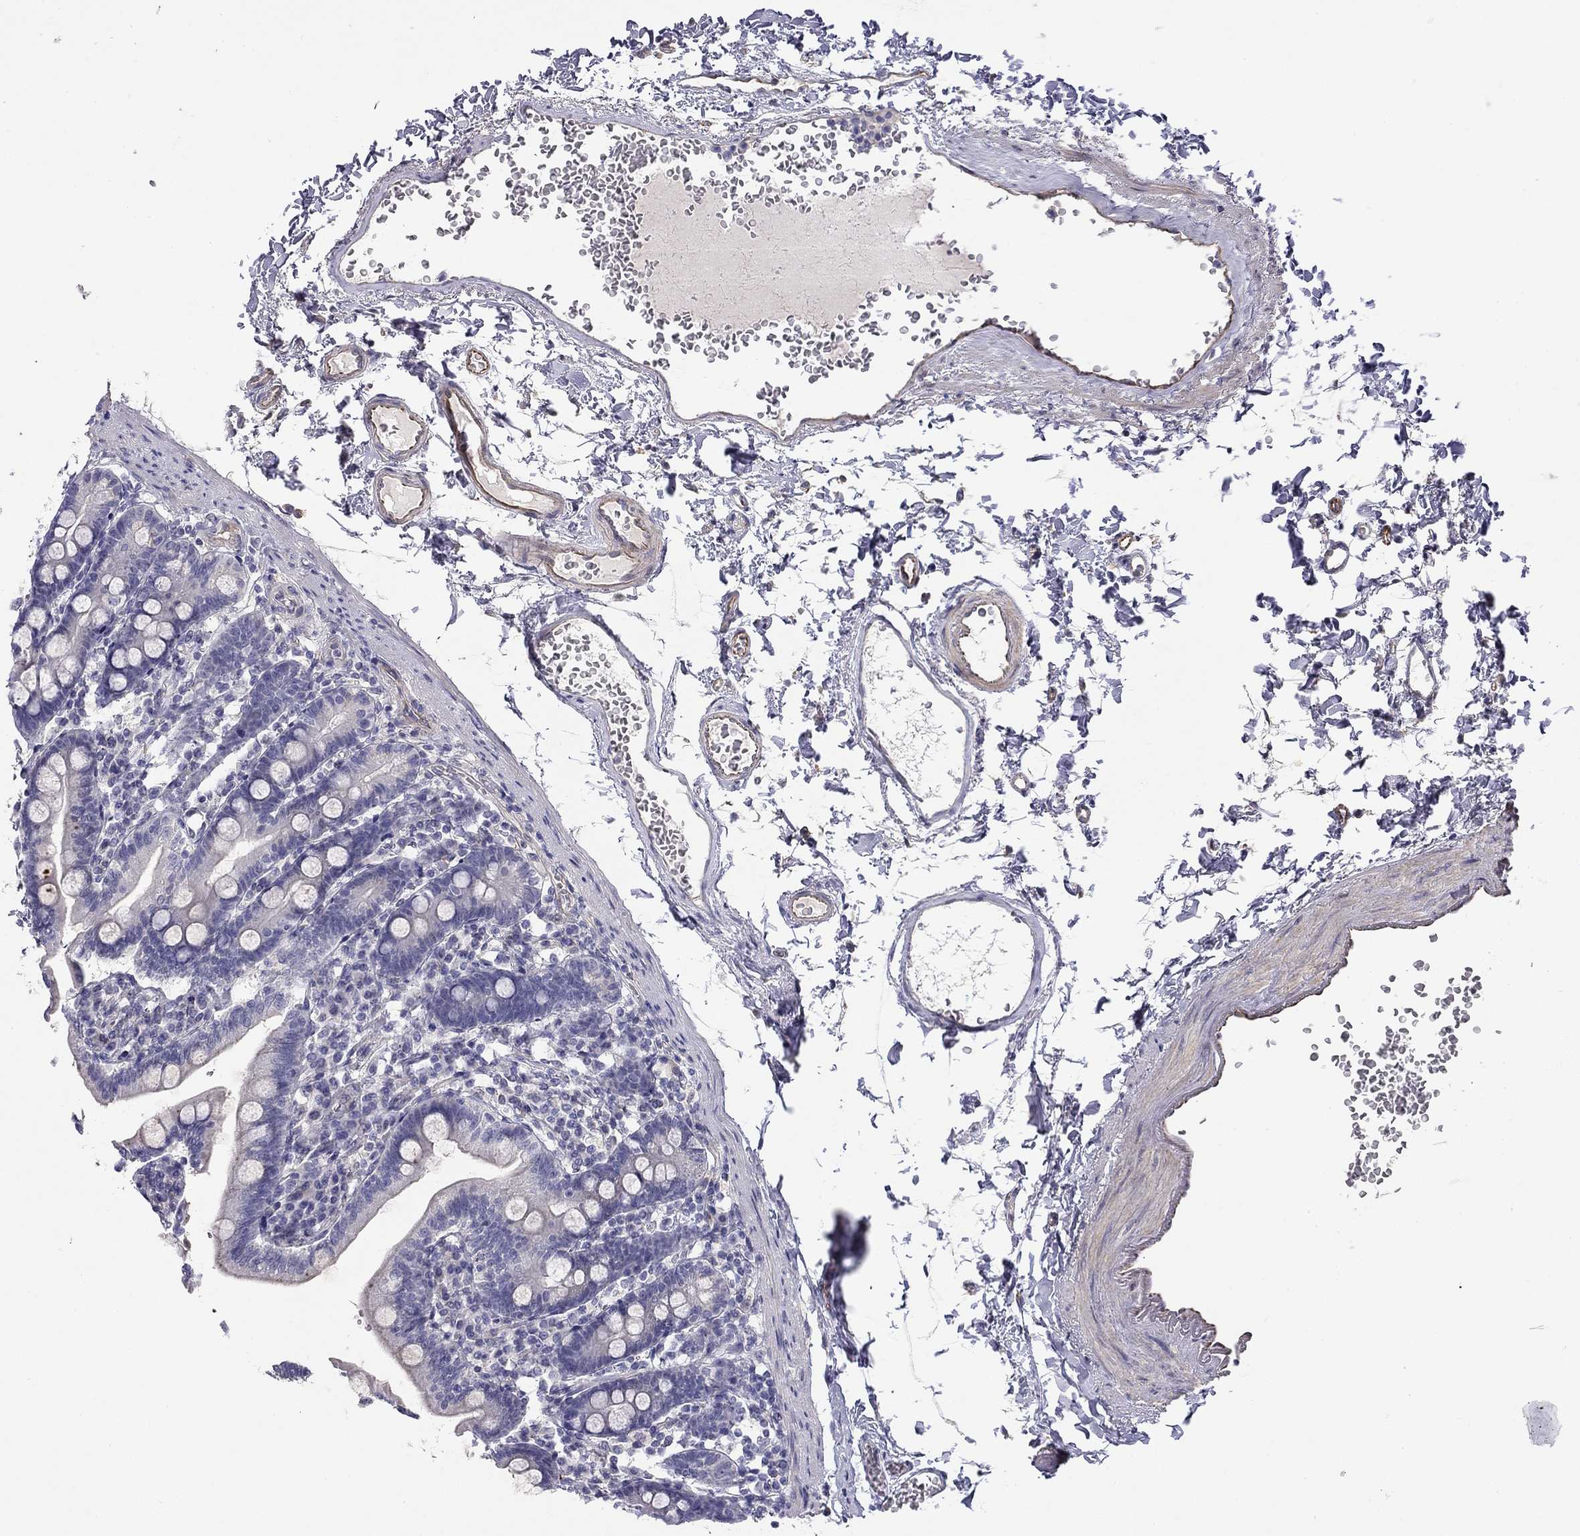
{"staining": {"intensity": "negative", "quantity": "none", "location": "none"}, "tissue": "duodenum", "cell_type": "Glandular cells", "image_type": "normal", "snomed": [{"axis": "morphology", "description": "Normal tissue, NOS"}, {"axis": "topography", "description": "Duodenum"}], "caption": "DAB (3,3'-diaminobenzidine) immunohistochemical staining of normal human duodenum shows no significant staining in glandular cells. (DAB (3,3'-diaminobenzidine) IHC visualized using brightfield microscopy, high magnification).", "gene": "RTL1", "patient": {"sex": "female", "age": 67}}